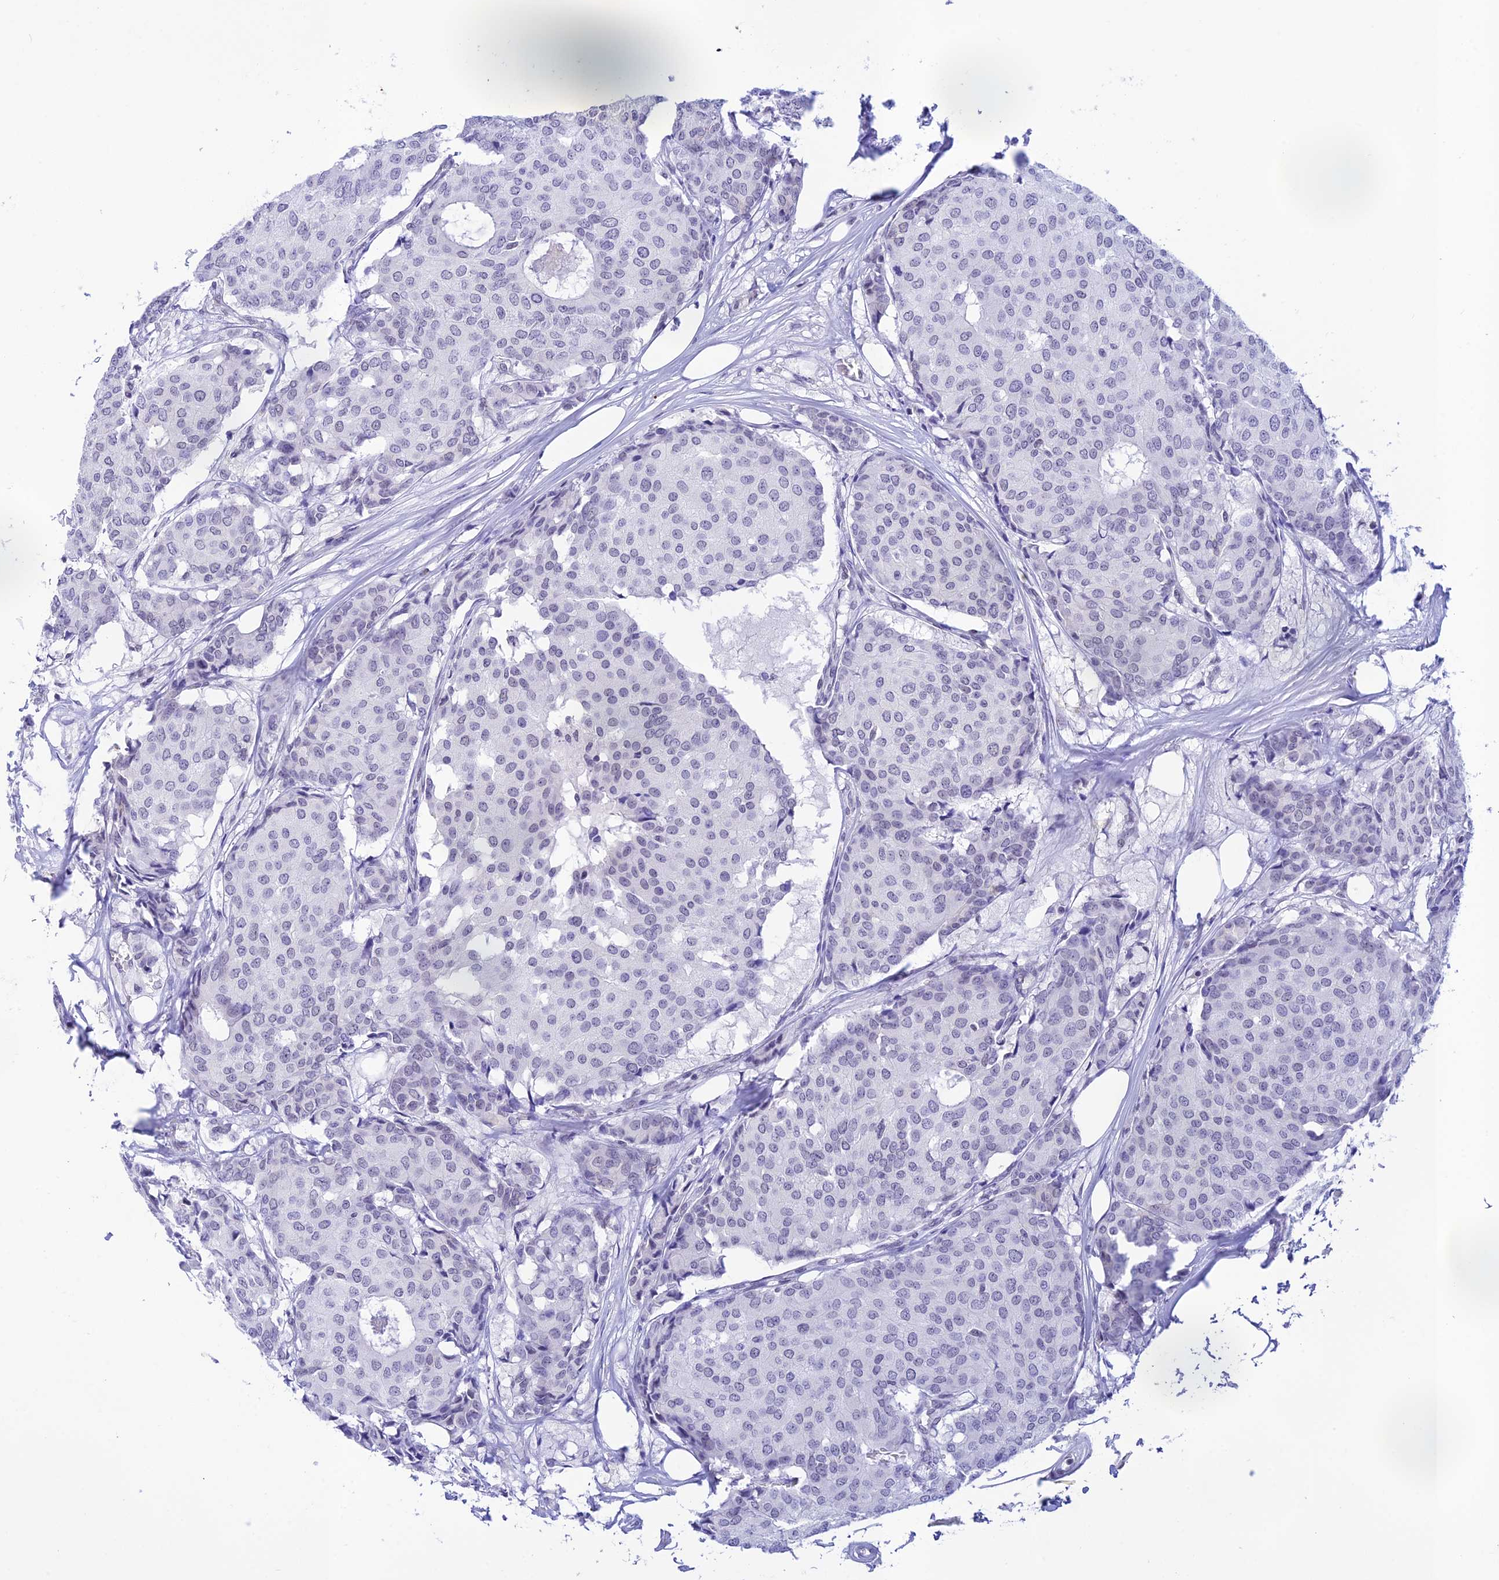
{"staining": {"intensity": "negative", "quantity": "none", "location": "none"}, "tissue": "breast cancer", "cell_type": "Tumor cells", "image_type": "cancer", "snomed": [{"axis": "morphology", "description": "Duct carcinoma"}, {"axis": "topography", "description": "Breast"}], "caption": "High magnification brightfield microscopy of infiltrating ductal carcinoma (breast) stained with DAB (brown) and counterstained with hematoxylin (blue): tumor cells show no significant staining.", "gene": "THAP11", "patient": {"sex": "female", "age": 75}}